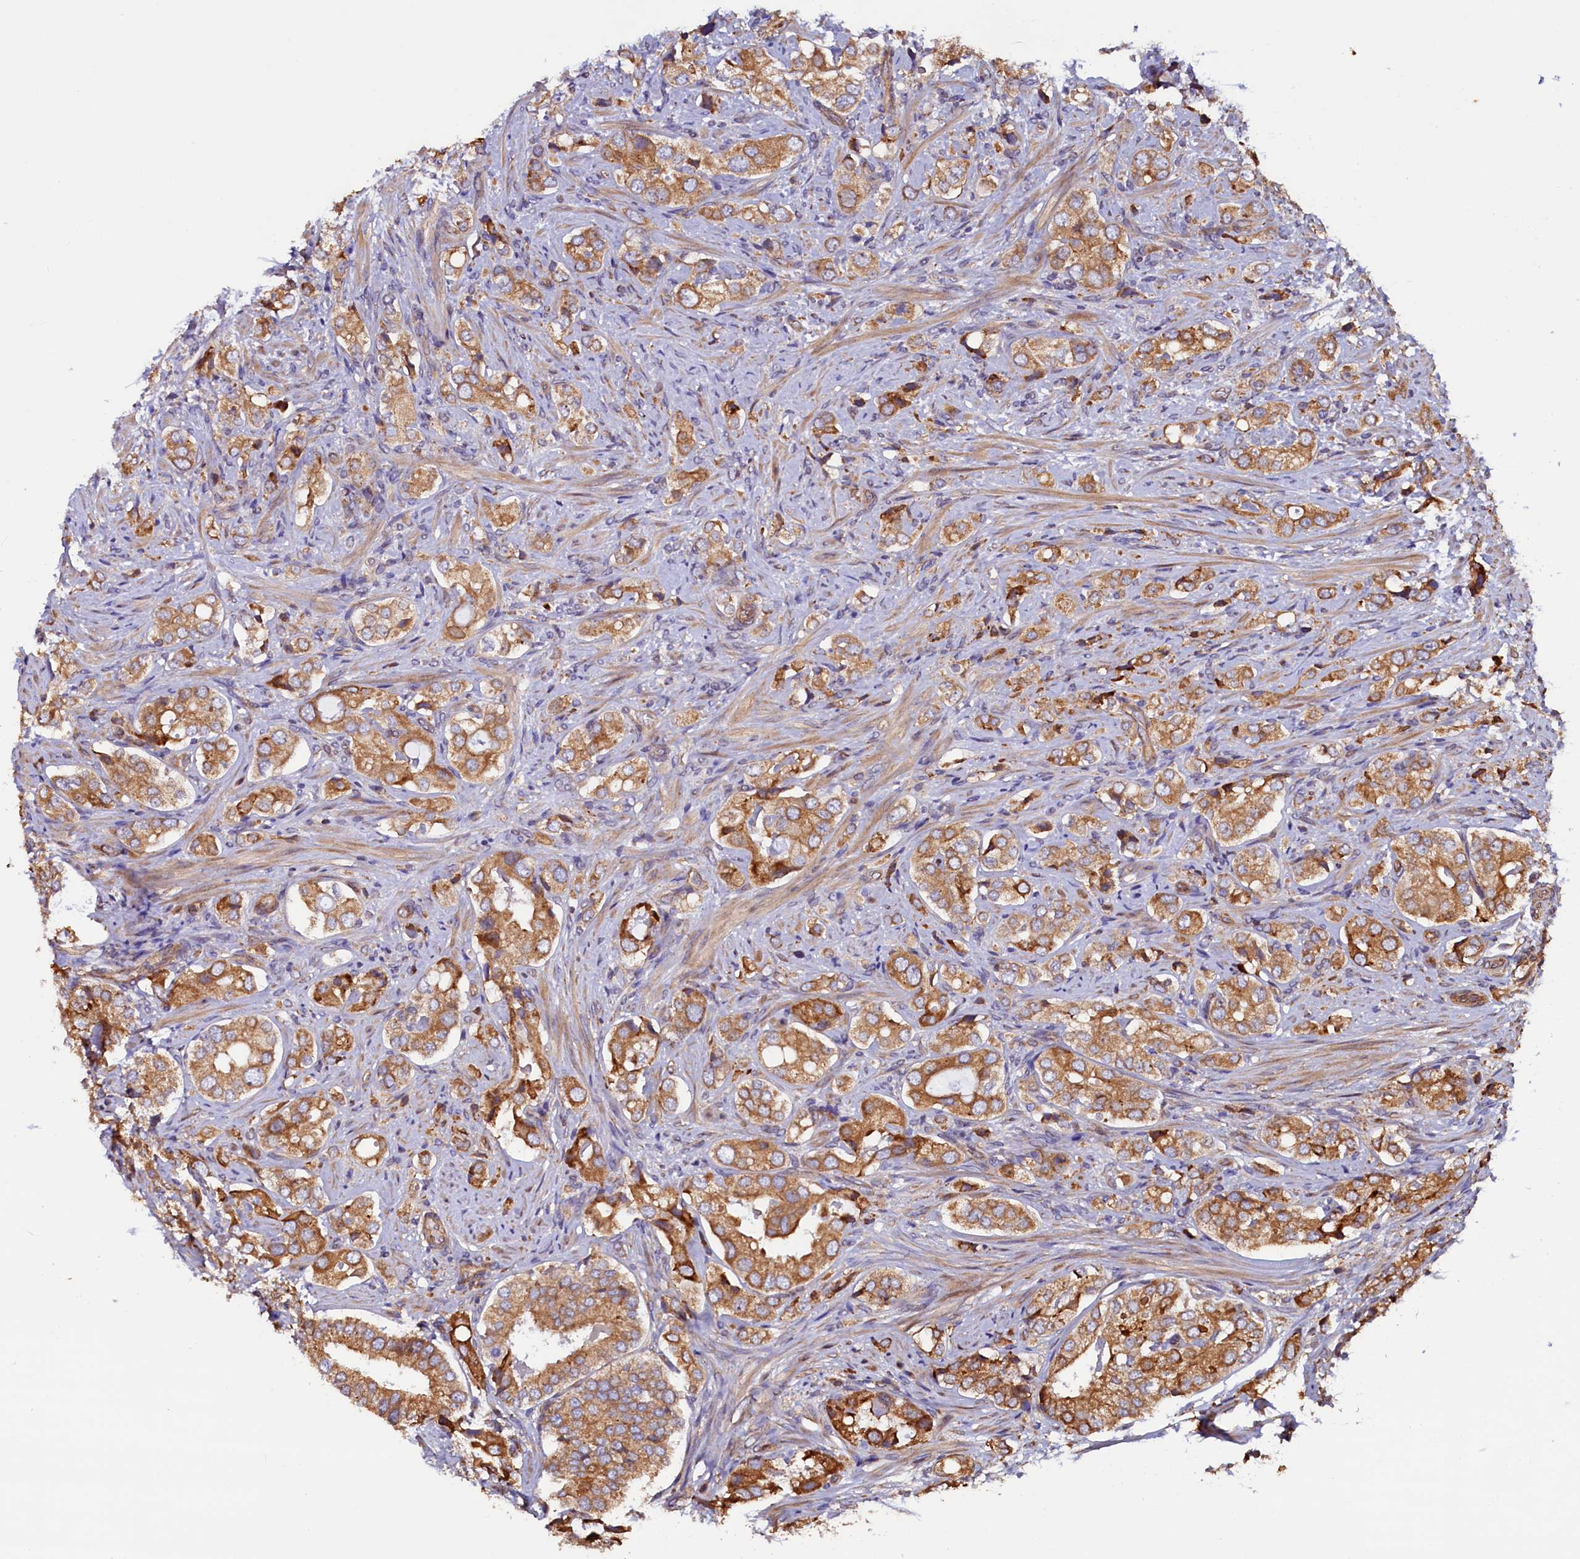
{"staining": {"intensity": "moderate", "quantity": ">75%", "location": "cytoplasmic/membranous"}, "tissue": "prostate cancer", "cell_type": "Tumor cells", "image_type": "cancer", "snomed": [{"axis": "morphology", "description": "Adenocarcinoma, High grade"}, {"axis": "topography", "description": "Prostate"}], "caption": "The micrograph reveals a brown stain indicating the presence of a protein in the cytoplasmic/membranous of tumor cells in prostate cancer. Immunohistochemistry stains the protein of interest in brown and the nuclei are stained blue.", "gene": "ATXN2L", "patient": {"sex": "male", "age": 65}}